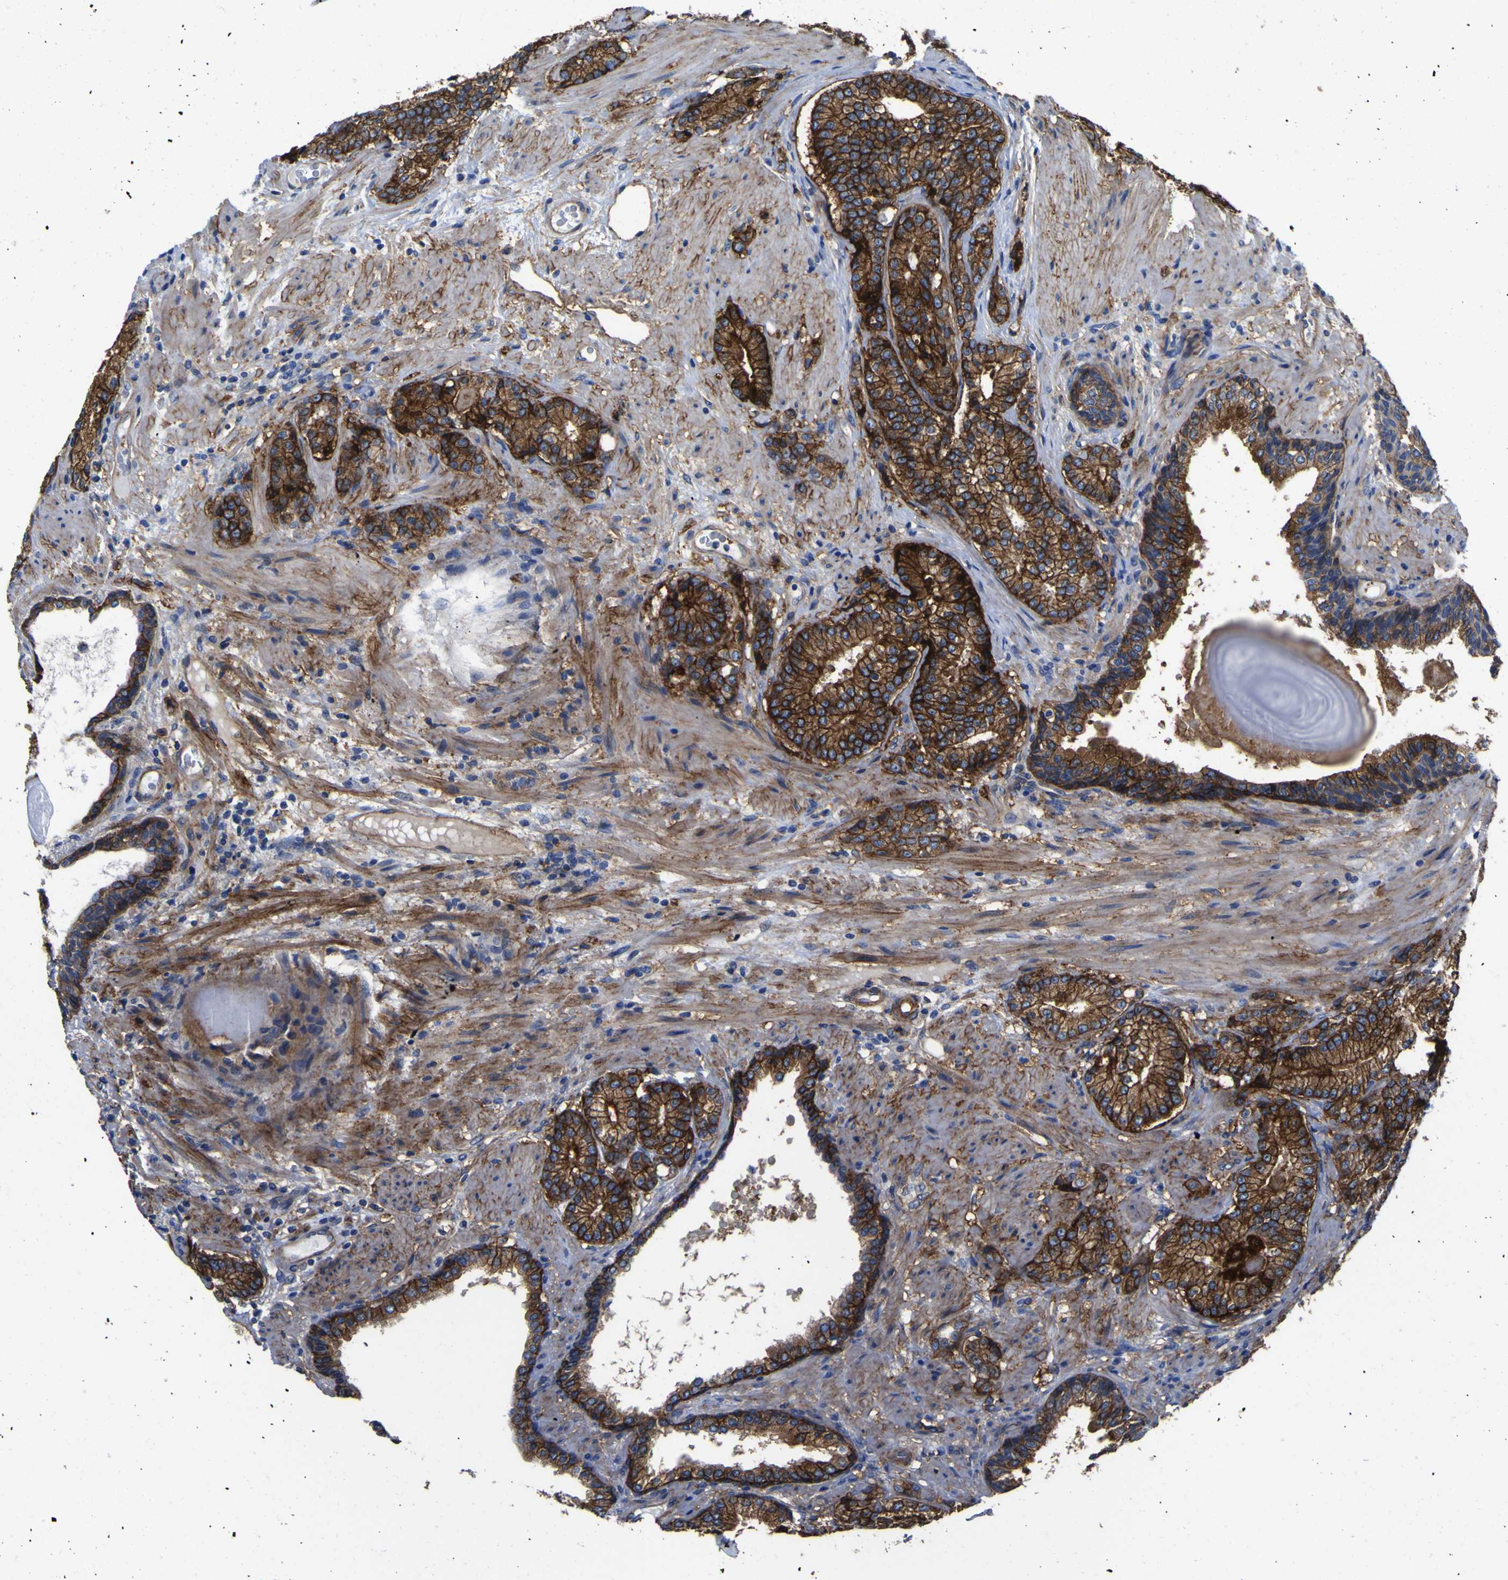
{"staining": {"intensity": "strong", "quantity": ">75%", "location": "cytoplasmic/membranous"}, "tissue": "prostate cancer", "cell_type": "Tumor cells", "image_type": "cancer", "snomed": [{"axis": "morphology", "description": "Adenocarcinoma, High grade"}, {"axis": "topography", "description": "Prostate"}], "caption": "Immunohistochemical staining of human prostate cancer demonstrates high levels of strong cytoplasmic/membranous positivity in approximately >75% of tumor cells.", "gene": "CD151", "patient": {"sex": "male", "age": 61}}